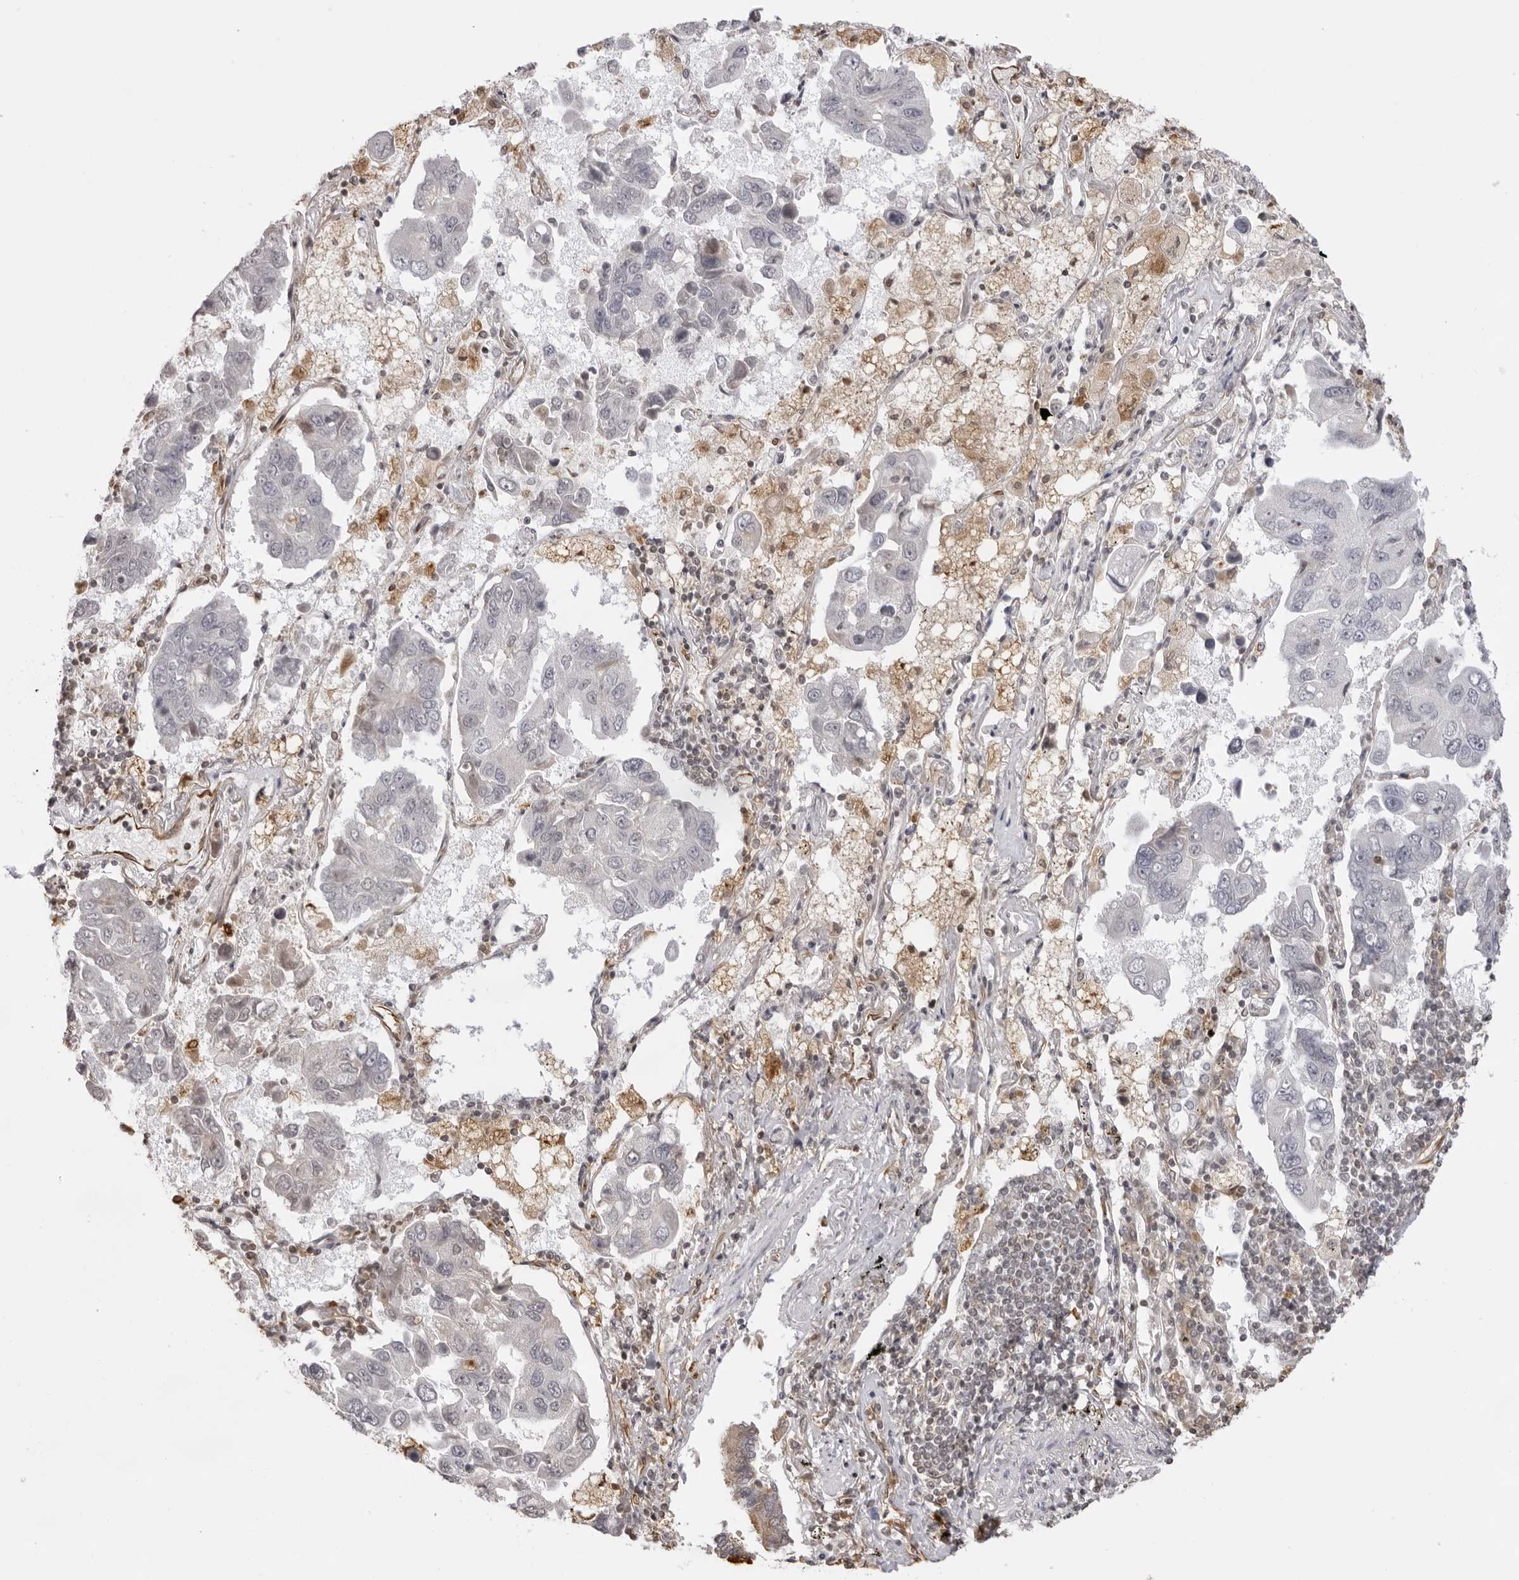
{"staining": {"intensity": "negative", "quantity": "none", "location": "none"}, "tissue": "lung cancer", "cell_type": "Tumor cells", "image_type": "cancer", "snomed": [{"axis": "morphology", "description": "Adenocarcinoma, NOS"}, {"axis": "topography", "description": "Lung"}], "caption": "This is a histopathology image of immunohistochemistry staining of lung cancer, which shows no expression in tumor cells. (Immunohistochemistry (ihc), brightfield microscopy, high magnification).", "gene": "DYNLT5", "patient": {"sex": "male", "age": 64}}